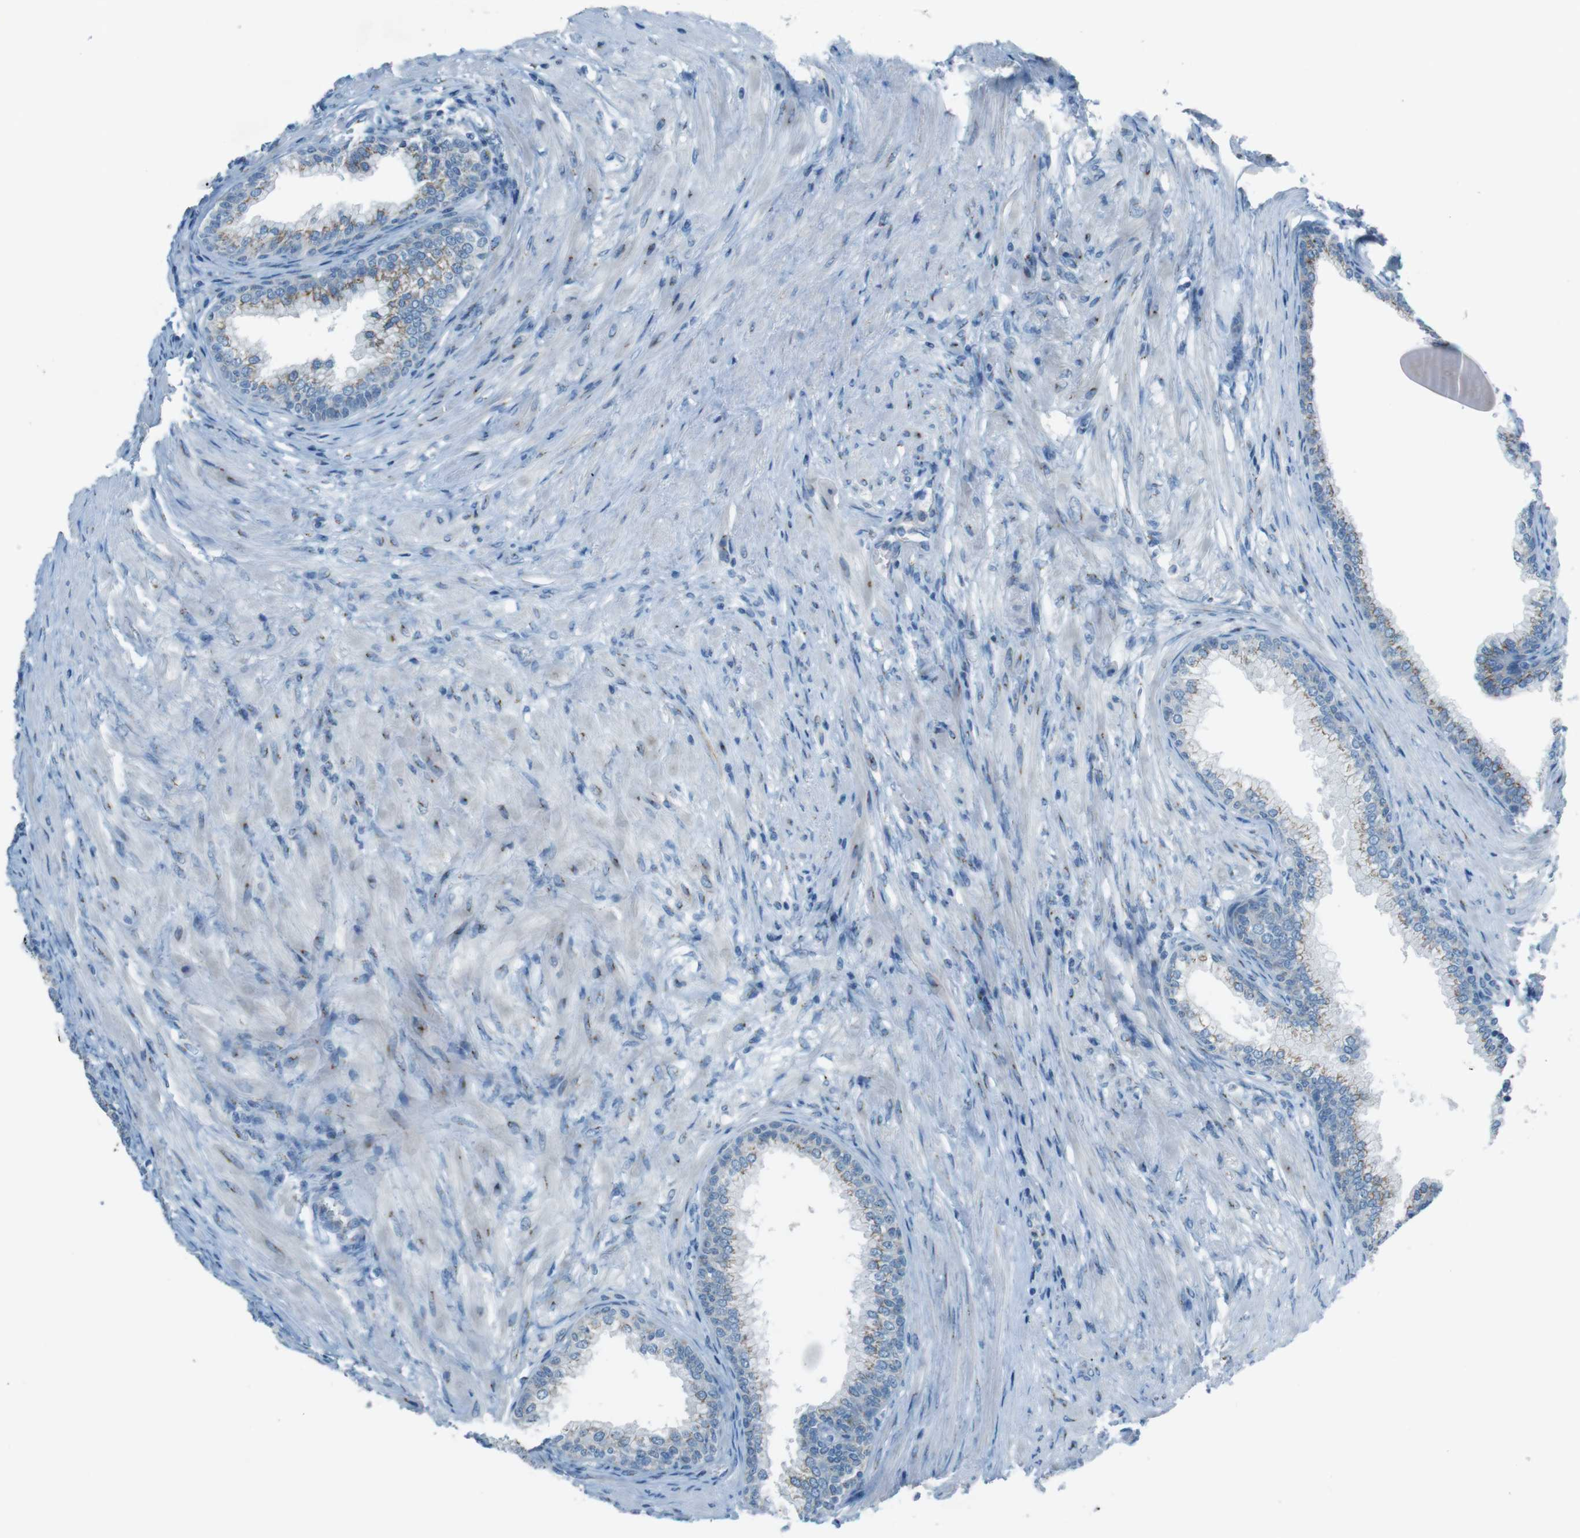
{"staining": {"intensity": "moderate", "quantity": "25%-75%", "location": "cytoplasmic/membranous"}, "tissue": "prostate", "cell_type": "Glandular cells", "image_type": "normal", "snomed": [{"axis": "morphology", "description": "Normal tissue, NOS"}, {"axis": "morphology", "description": "Urothelial carcinoma, Low grade"}, {"axis": "topography", "description": "Urinary bladder"}, {"axis": "topography", "description": "Prostate"}], "caption": "This histopathology image demonstrates IHC staining of unremarkable prostate, with medium moderate cytoplasmic/membranous positivity in about 25%-75% of glandular cells.", "gene": "TXNDC15", "patient": {"sex": "male", "age": 60}}